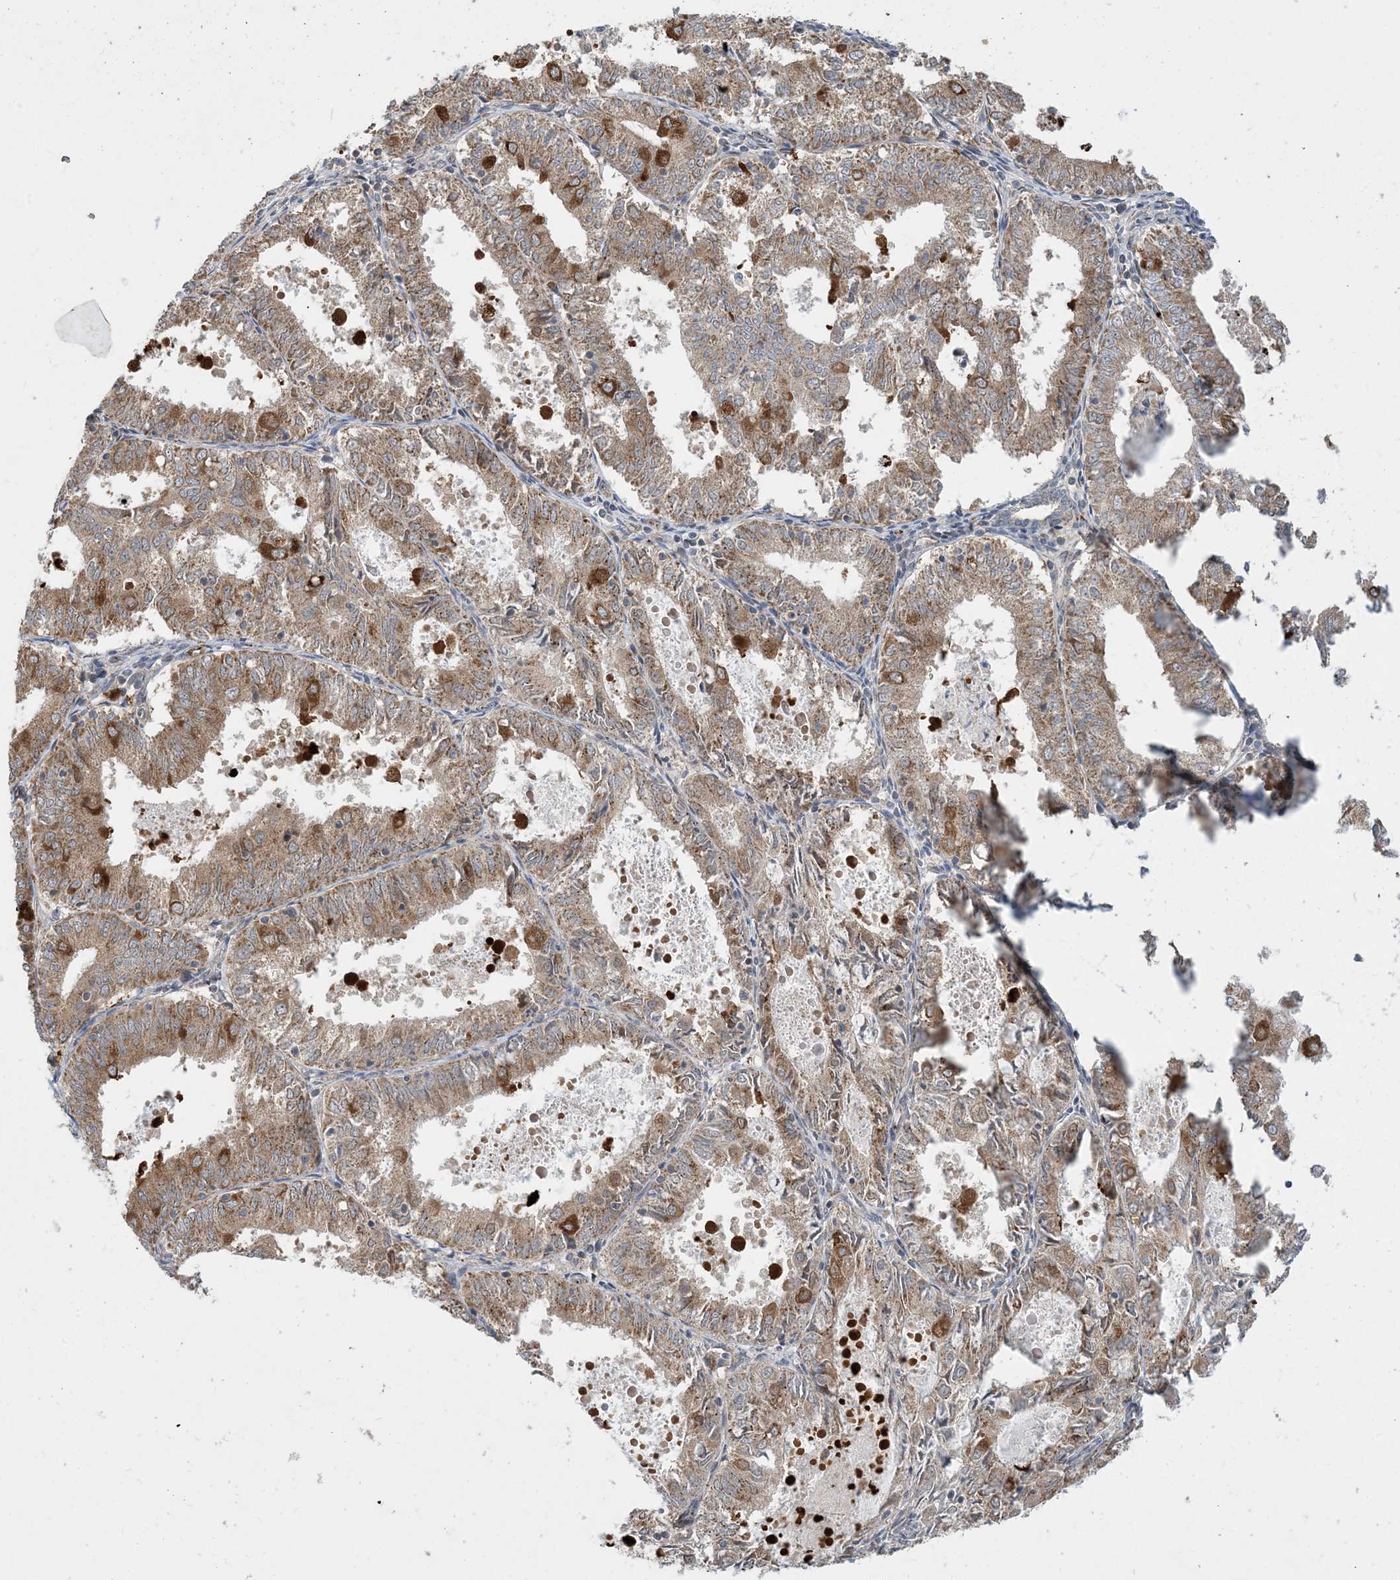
{"staining": {"intensity": "moderate", "quantity": ">75%", "location": "cytoplasmic/membranous"}, "tissue": "endometrial cancer", "cell_type": "Tumor cells", "image_type": "cancer", "snomed": [{"axis": "morphology", "description": "Adenocarcinoma, NOS"}, {"axis": "topography", "description": "Endometrium"}], "caption": "Human endometrial cancer stained with a protein marker shows moderate staining in tumor cells.", "gene": "TINAG", "patient": {"sex": "female", "age": 57}}